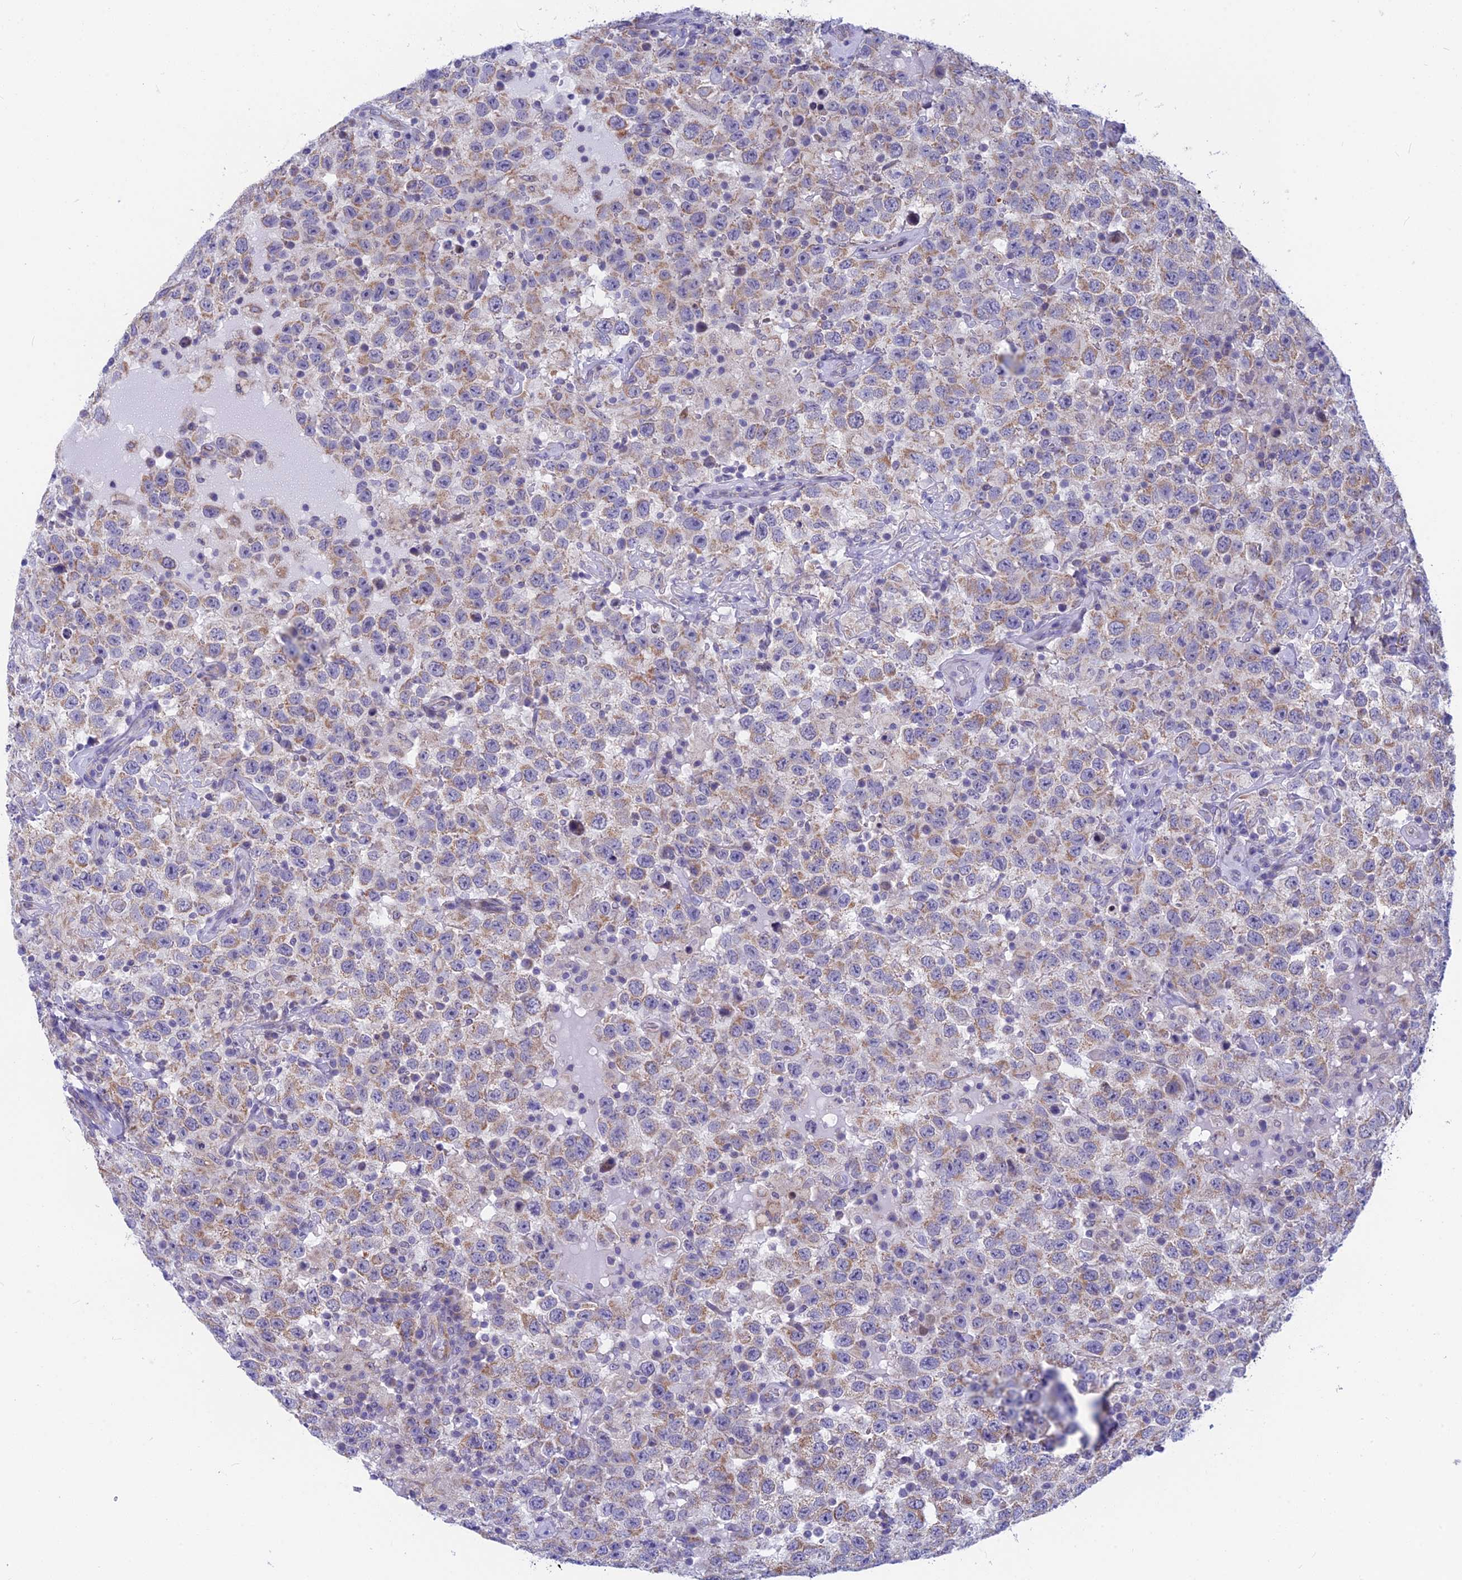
{"staining": {"intensity": "weak", "quantity": ">75%", "location": "cytoplasmic/membranous"}, "tissue": "testis cancer", "cell_type": "Tumor cells", "image_type": "cancer", "snomed": [{"axis": "morphology", "description": "Seminoma, NOS"}, {"axis": "topography", "description": "Testis"}], "caption": "This image shows immunohistochemistry (IHC) staining of seminoma (testis), with low weak cytoplasmic/membranous positivity in about >75% of tumor cells.", "gene": "PLAC9", "patient": {"sex": "male", "age": 41}}